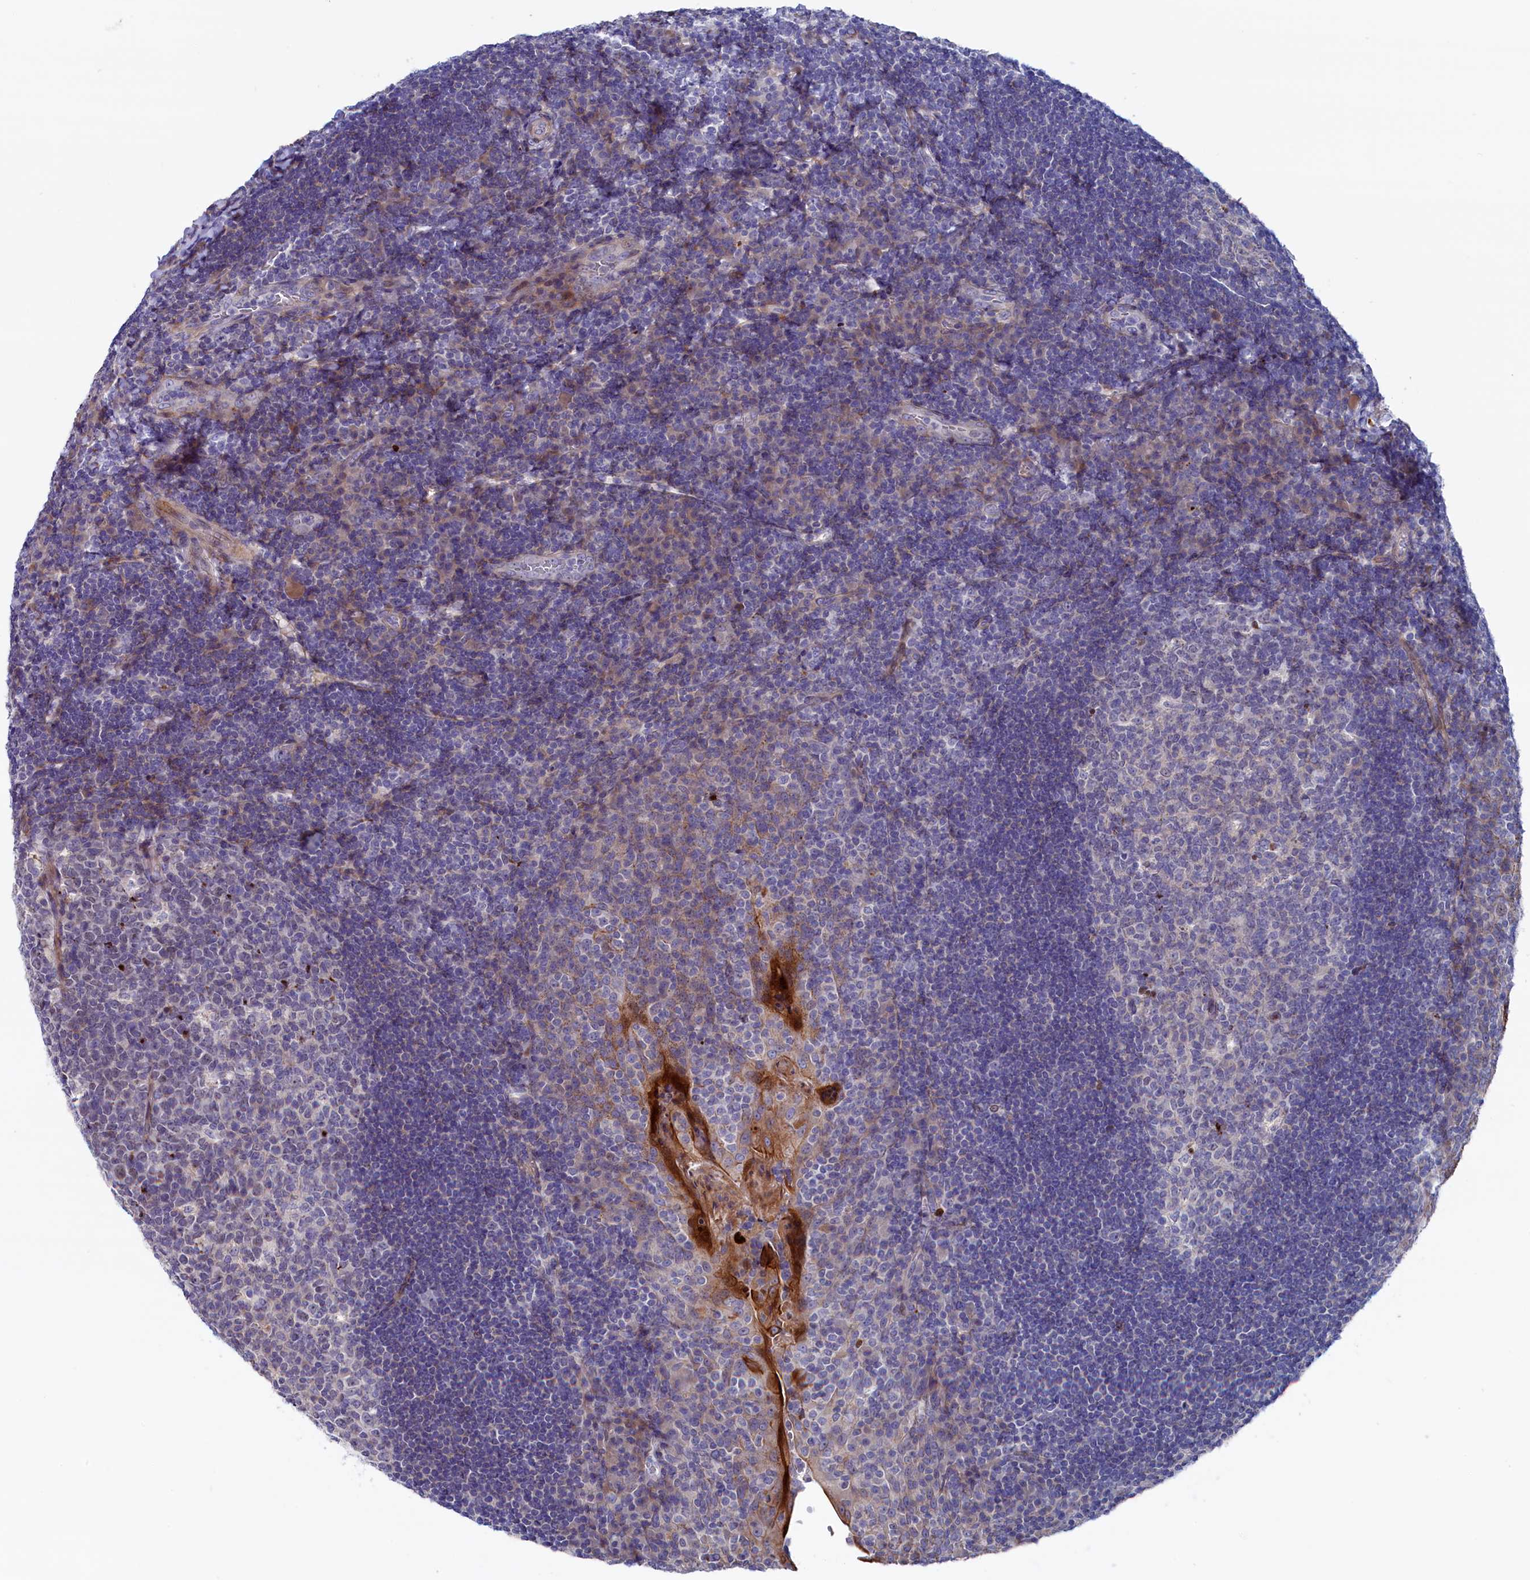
{"staining": {"intensity": "negative", "quantity": "none", "location": "none"}, "tissue": "tonsil", "cell_type": "Germinal center cells", "image_type": "normal", "snomed": [{"axis": "morphology", "description": "Normal tissue, NOS"}, {"axis": "topography", "description": "Tonsil"}], "caption": "Germinal center cells show no significant expression in benign tonsil. Brightfield microscopy of immunohistochemistry (IHC) stained with DAB (brown) and hematoxylin (blue), captured at high magnification.", "gene": "NUDT7", "patient": {"sex": "male", "age": 17}}